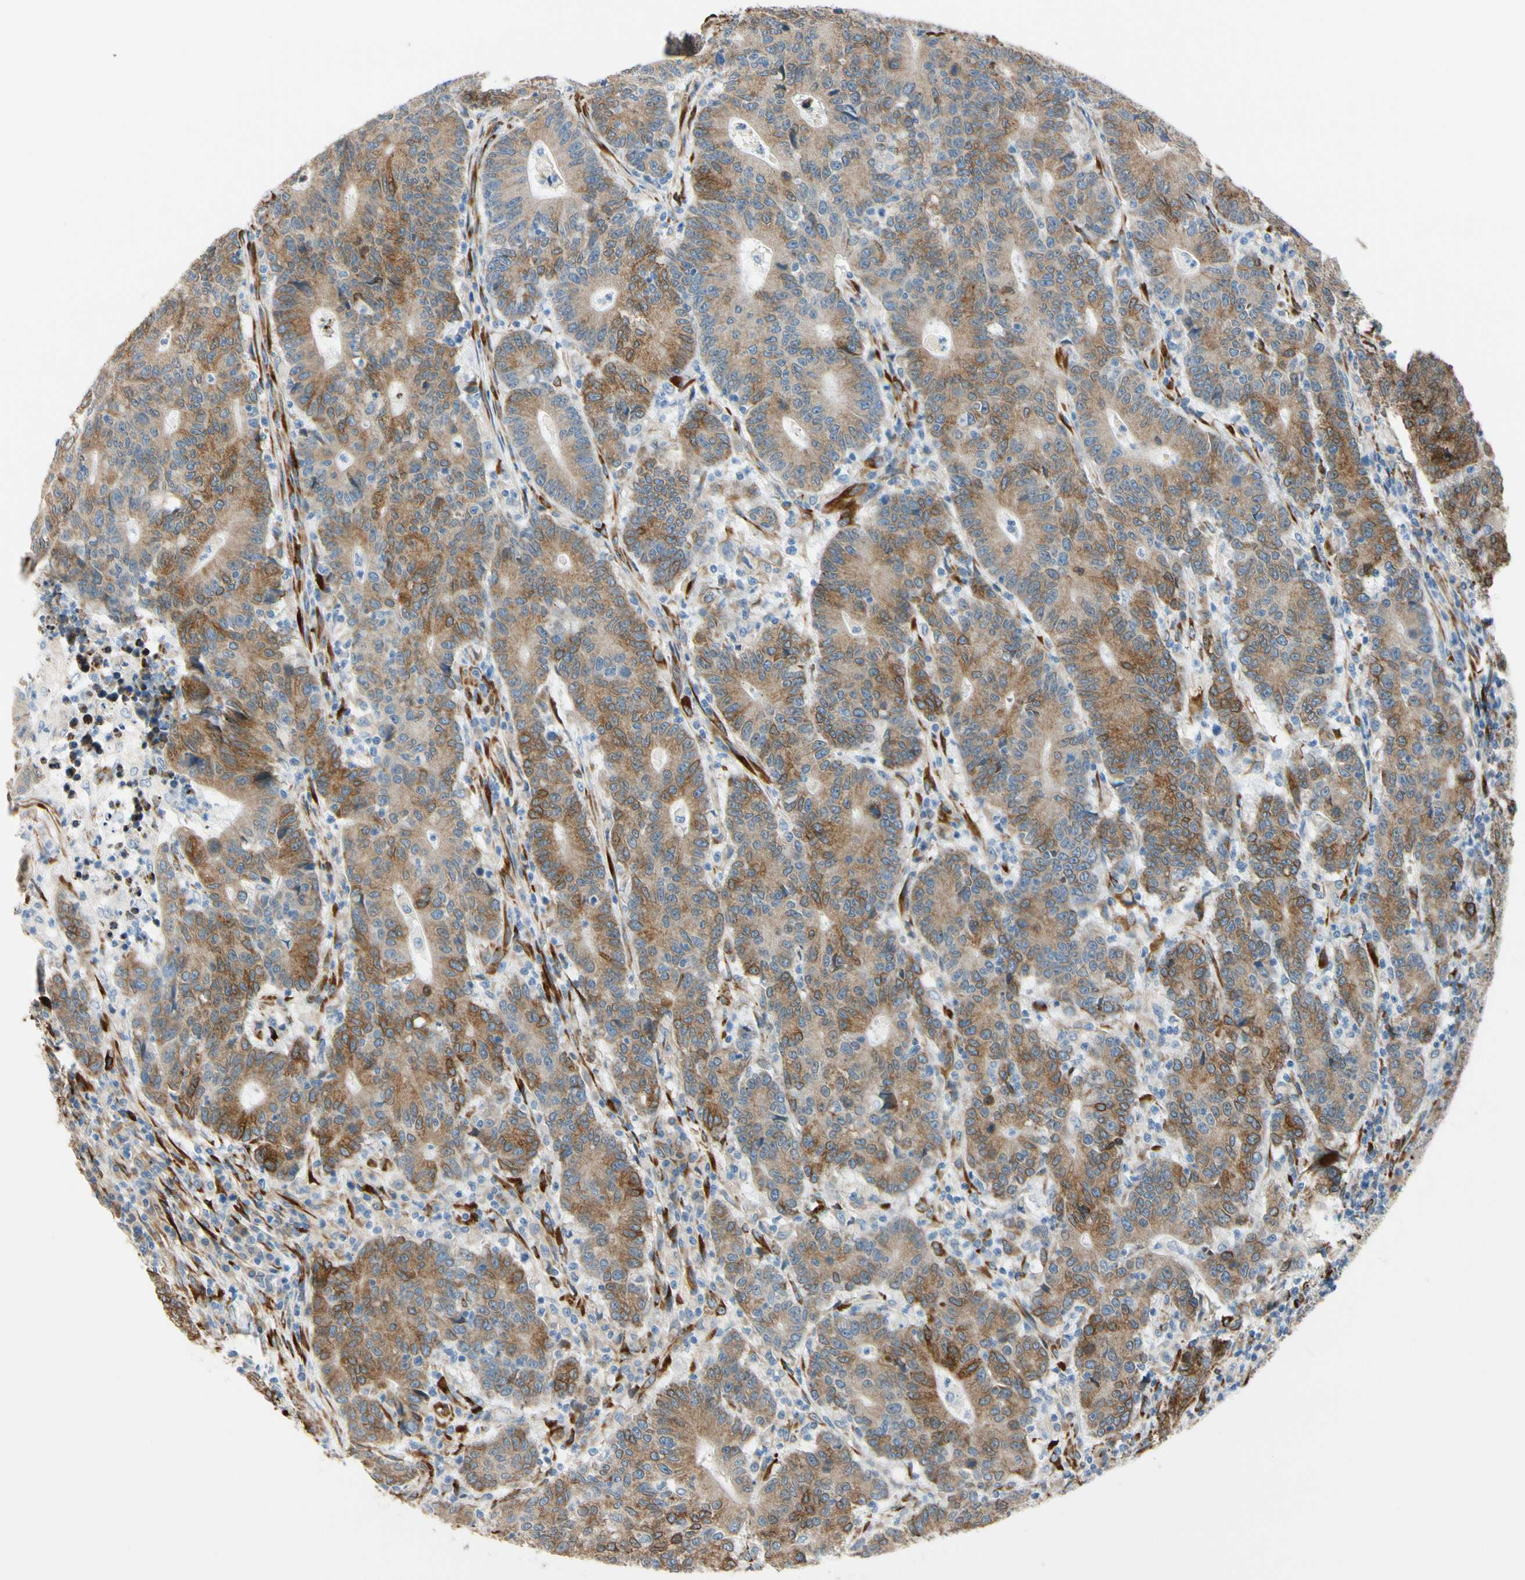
{"staining": {"intensity": "strong", "quantity": ">75%", "location": "cytoplasmic/membranous"}, "tissue": "colorectal cancer", "cell_type": "Tumor cells", "image_type": "cancer", "snomed": [{"axis": "morphology", "description": "Normal tissue, NOS"}, {"axis": "morphology", "description": "Adenocarcinoma, NOS"}, {"axis": "topography", "description": "Colon"}], "caption": "Tumor cells exhibit high levels of strong cytoplasmic/membranous positivity in about >75% of cells in human colorectal cancer.", "gene": "FKBP7", "patient": {"sex": "female", "age": 75}}